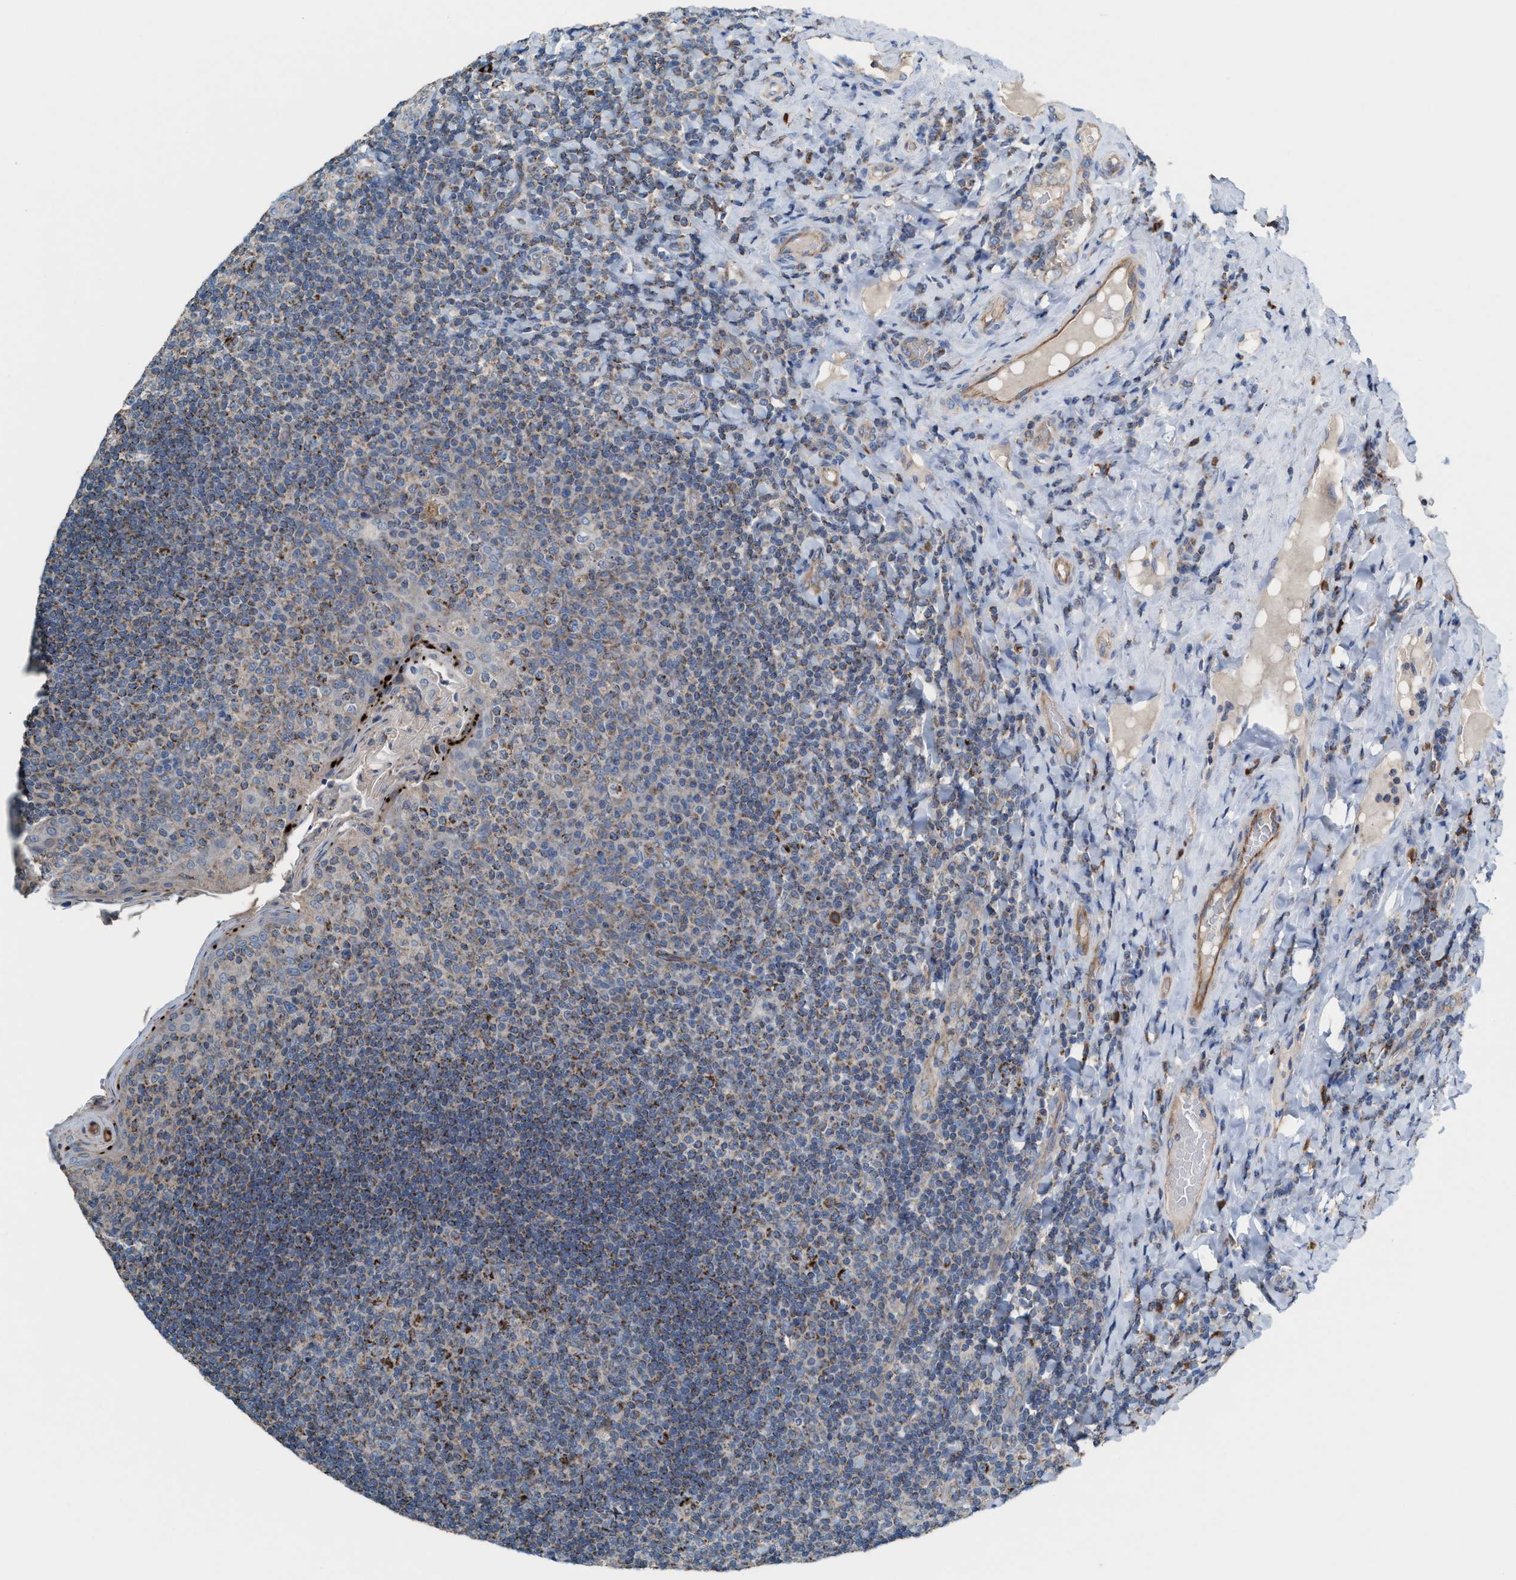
{"staining": {"intensity": "moderate", "quantity": "25%-75%", "location": "cytoplasmic/membranous"}, "tissue": "tonsil", "cell_type": "Germinal center cells", "image_type": "normal", "snomed": [{"axis": "morphology", "description": "Normal tissue, NOS"}, {"axis": "topography", "description": "Tonsil"}], "caption": "Germinal center cells display medium levels of moderate cytoplasmic/membranous expression in about 25%-75% of cells in unremarkable tonsil.", "gene": "MRM1", "patient": {"sex": "male", "age": 17}}